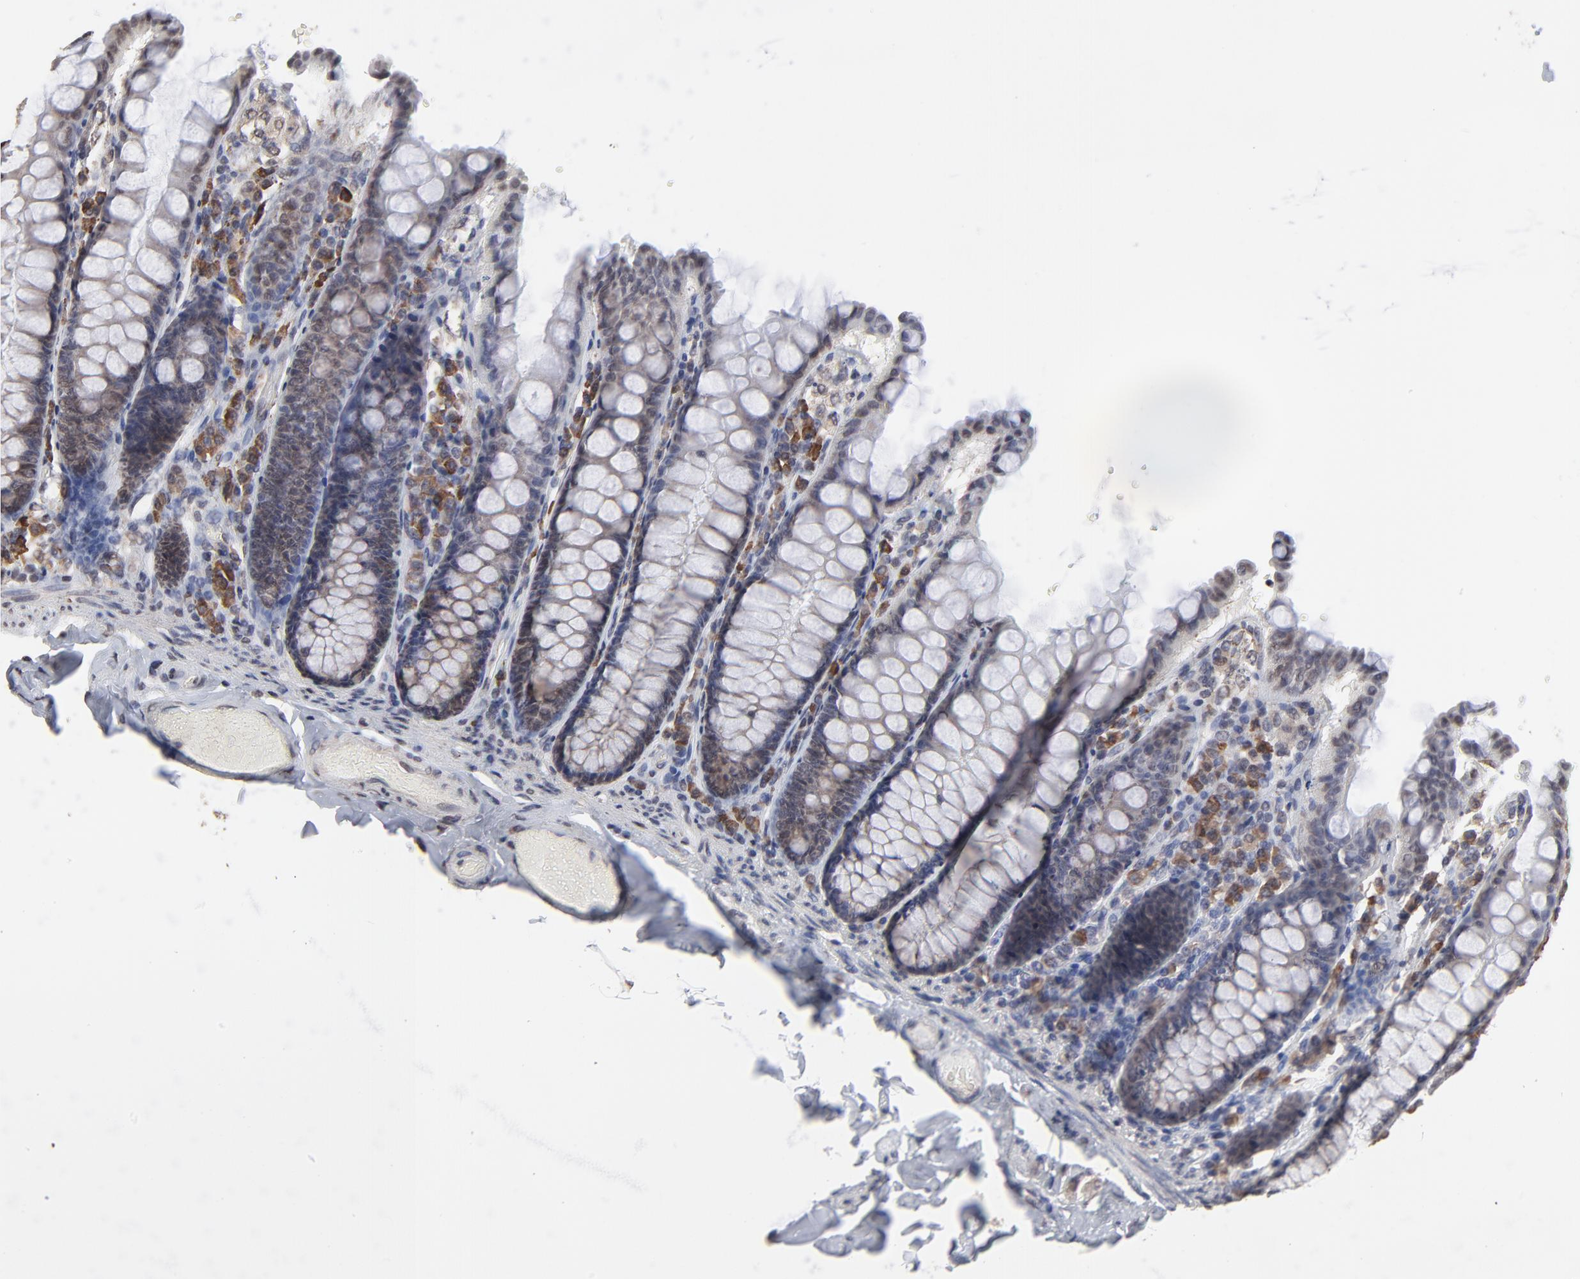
{"staining": {"intensity": "negative", "quantity": "none", "location": "none"}, "tissue": "colon", "cell_type": "Endothelial cells", "image_type": "normal", "snomed": [{"axis": "morphology", "description": "Normal tissue, NOS"}, {"axis": "topography", "description": "Colon"}], "caption": "Immunohistochemistry image of benign colon stained for a protein (brown), which reveals no expression in endothelial cells.", "gene": "CHM", "patient": {"sex": "female", "age": 61}}